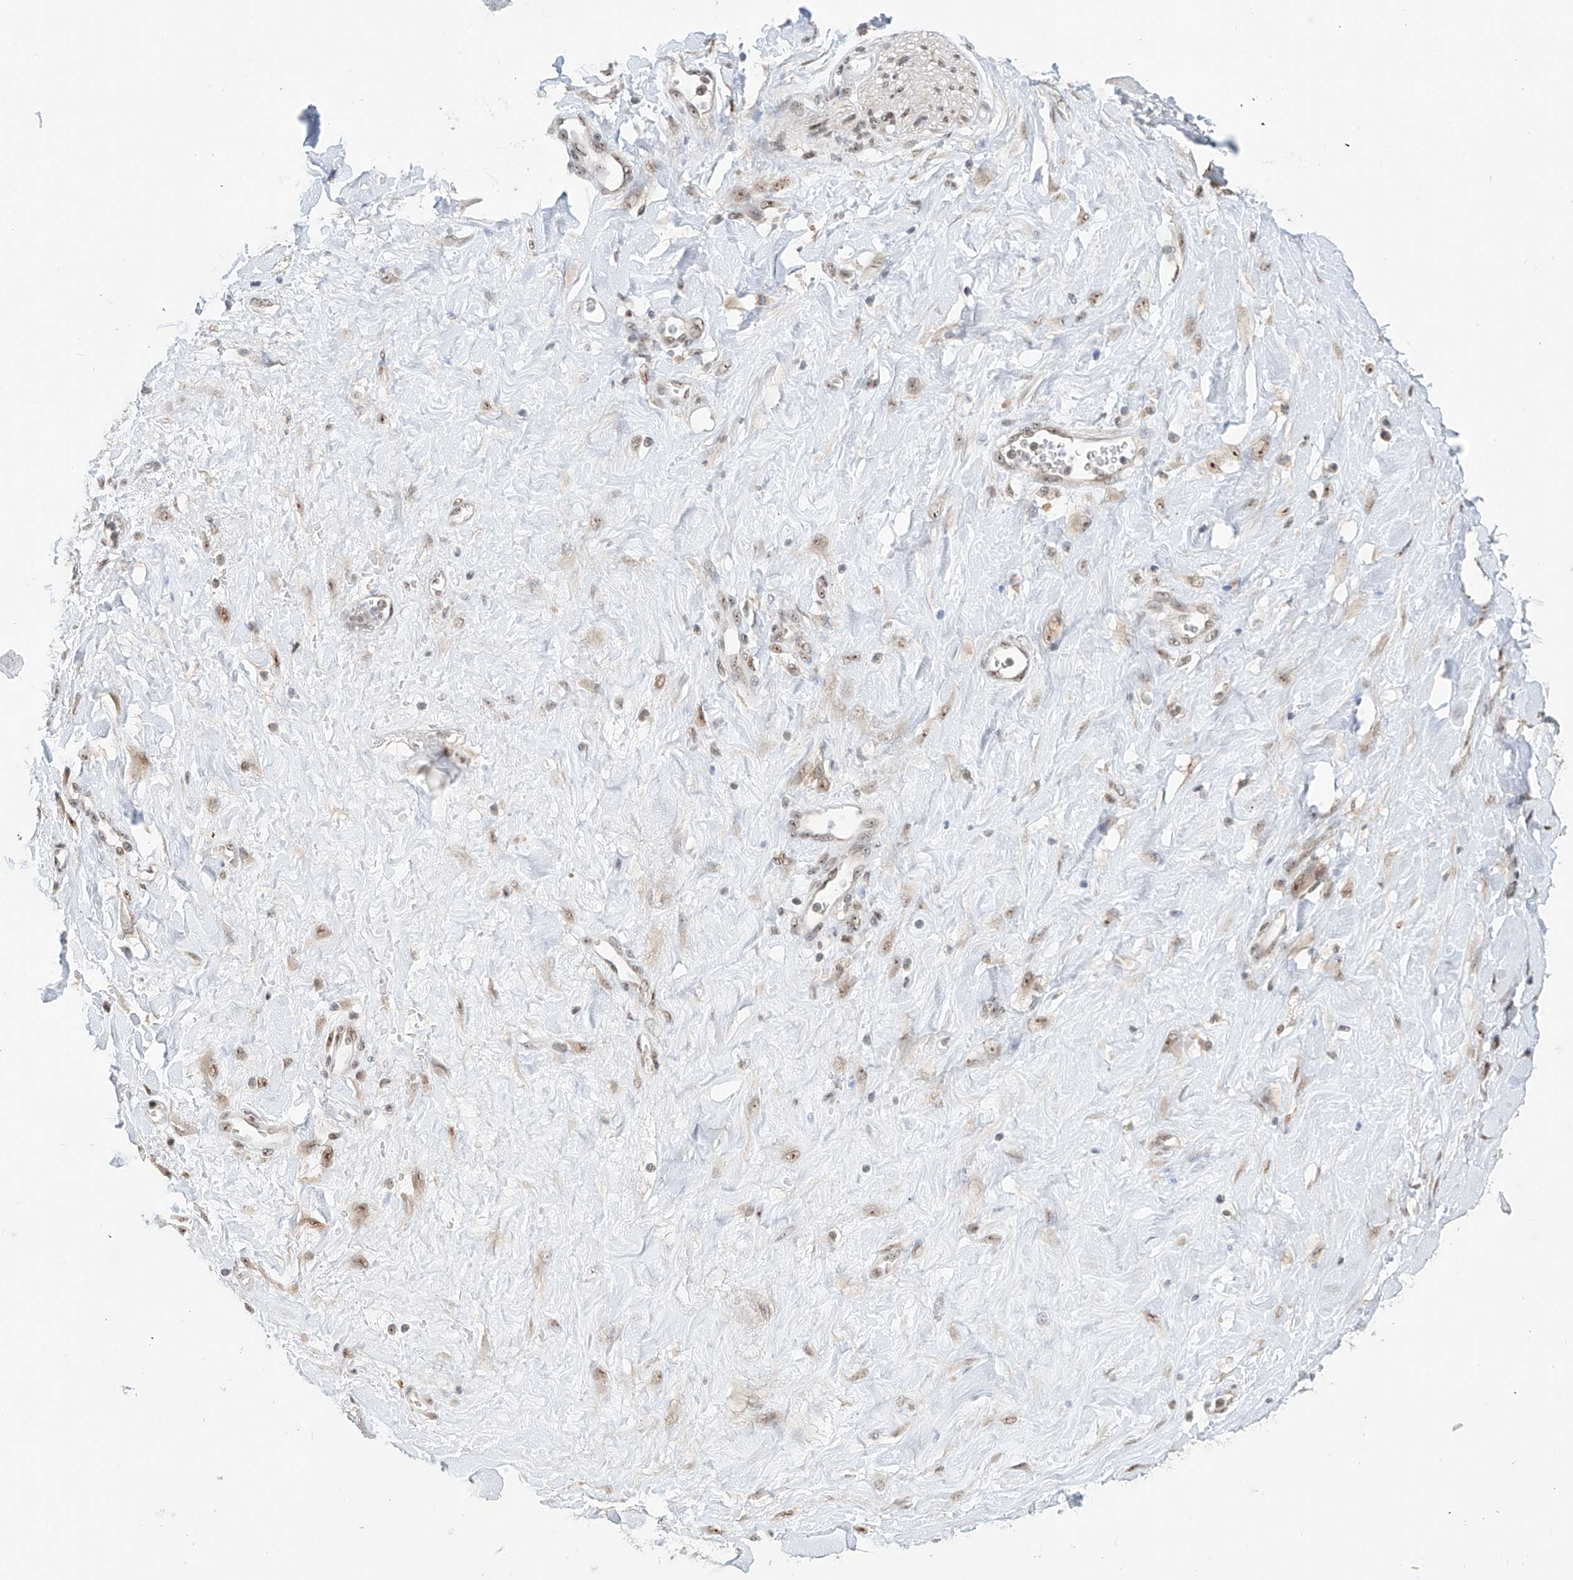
{"staining": {"intensity": "weak", "quantity": "25%-75%", "location": "cytoplasmic/membranous"}, "tissue": "adipose tissue", "cell_type": "Adipocytes", "image_type": "normal", "snomed": [{"axis": "morphology", "description": "Normal tissue, NOS"}, {"axis": "morphology", "description": "Adenocarcinoma, NOS"}, {"axis": "topography", "description": "Pancreas"}, {"axis": "topography", "description": "Peripheral nerve tissue"}], "caption": "This is an image of IHC staining of unremarkable adipose tissue, which shows weak staining in the cytoplasmic/membranous of adipocytes.", "gene": "C1orf131", "patient": {"sex": "male", "age": 59}}